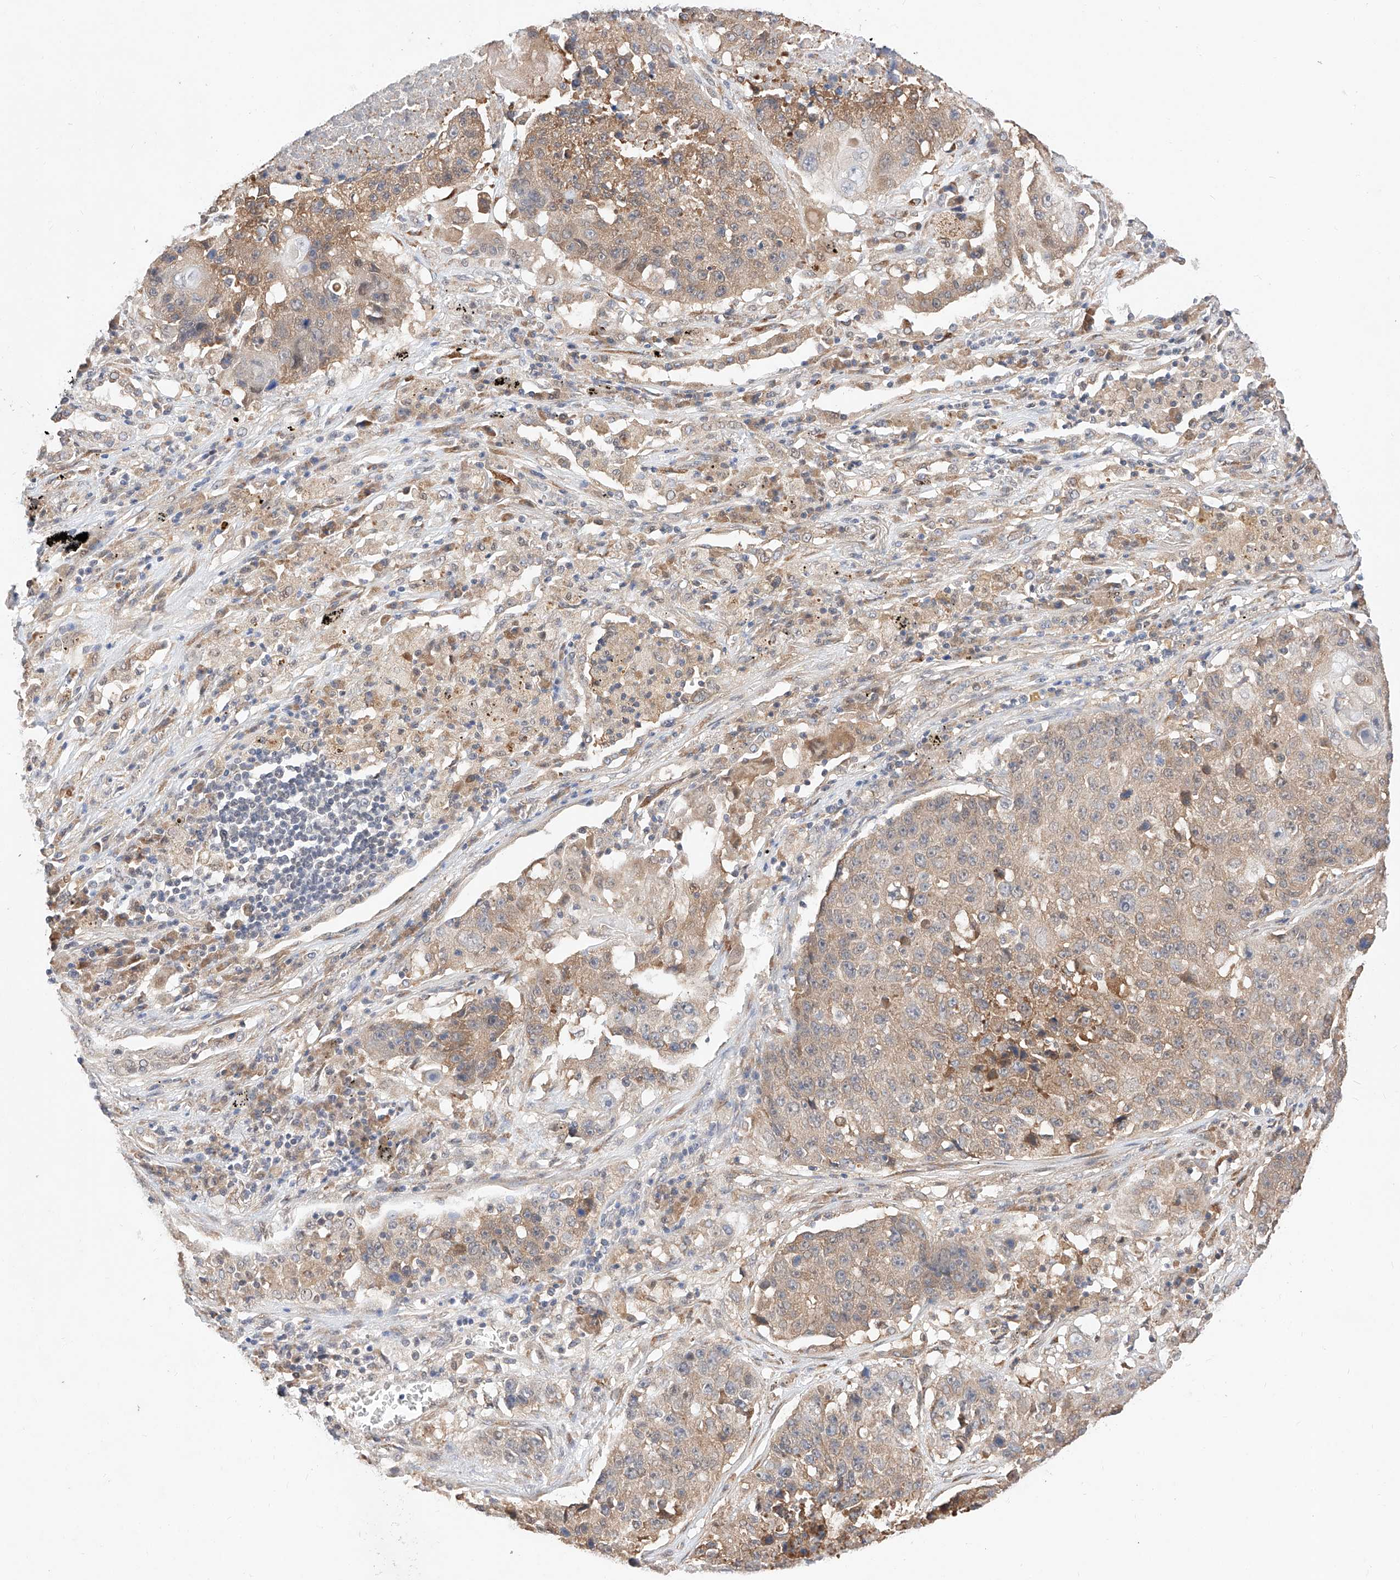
{"staining": {"intensity": "weak", "quantity": ">75%", "location": "cytoplasmic/membranous"}, "tissue": "lung cancer", "cell_type": "Tumor cells", "image_type": "cancer", "snomed": [{"axis": "morphology", "description": "Squamous cell carcinoma, NOS"}, {"axis": "topography", "description": "Lung"}], "caption": "Protein staining demonstrates weak cytoplasmic/membranous staining in approximately >75% of tumor cells in squamous cell carcinoma (lung).", "gene": "ZSCAN4", "patient": {"sex": "male", "age": 61}}